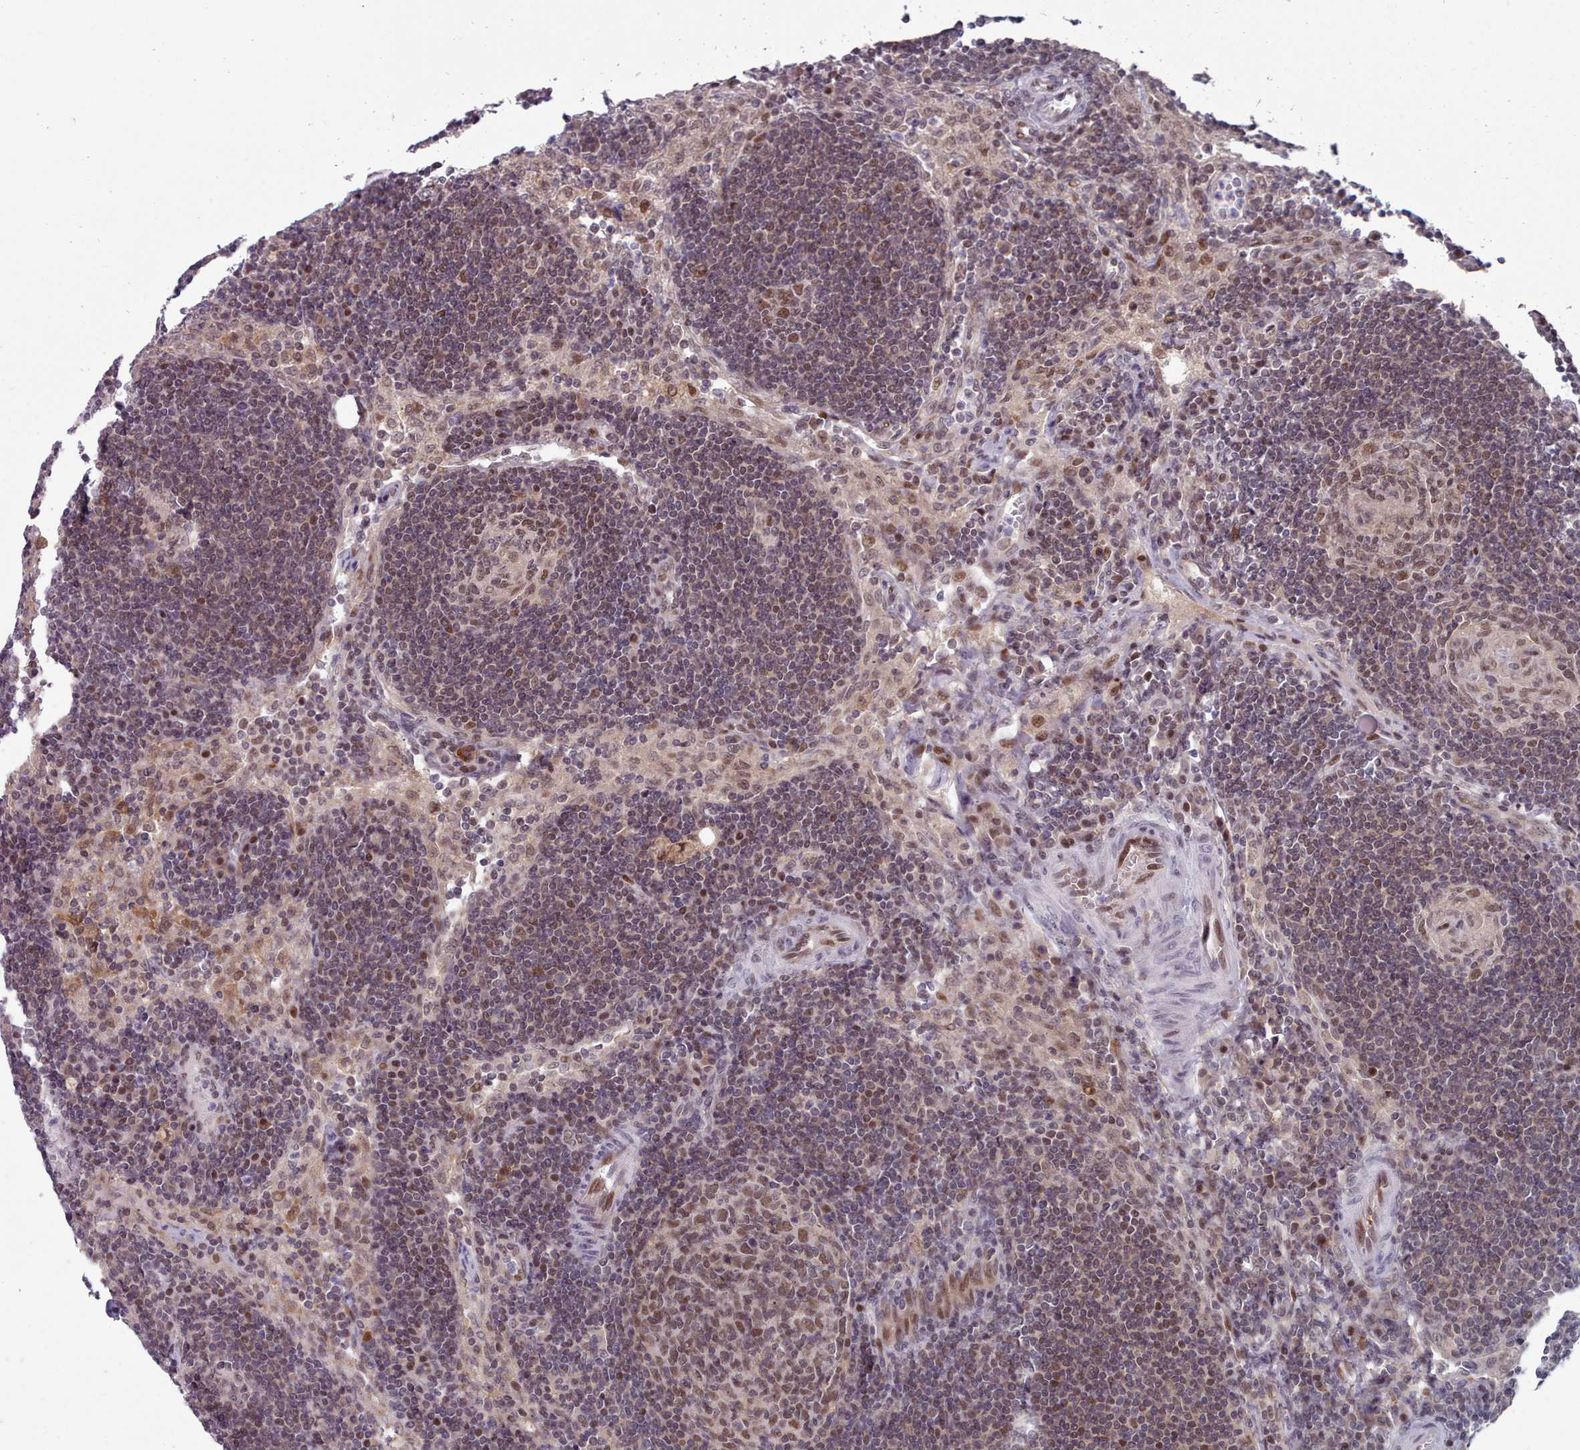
{"staining": {"intensity": "moderate", "quantity": ">75%", "location": "nuclear"}, "tissue": "lymph node", "cell_type": "Germinal center cells", "image_type": "normal", "snomed": [{"axis": "morphology", "description": "Normal tissue, NOS"}, {"axis": "topography", "description": "Lymph node"}], "caption": "High-power microscopy captured an immunohistochemistry (IHC) histopathology image of unremarkable lymph node, revealing moderate nuclear expression in about >75% of germinal center cells.", "gene": "GINS1", "patient": {"sex": "female", "age": 73}}